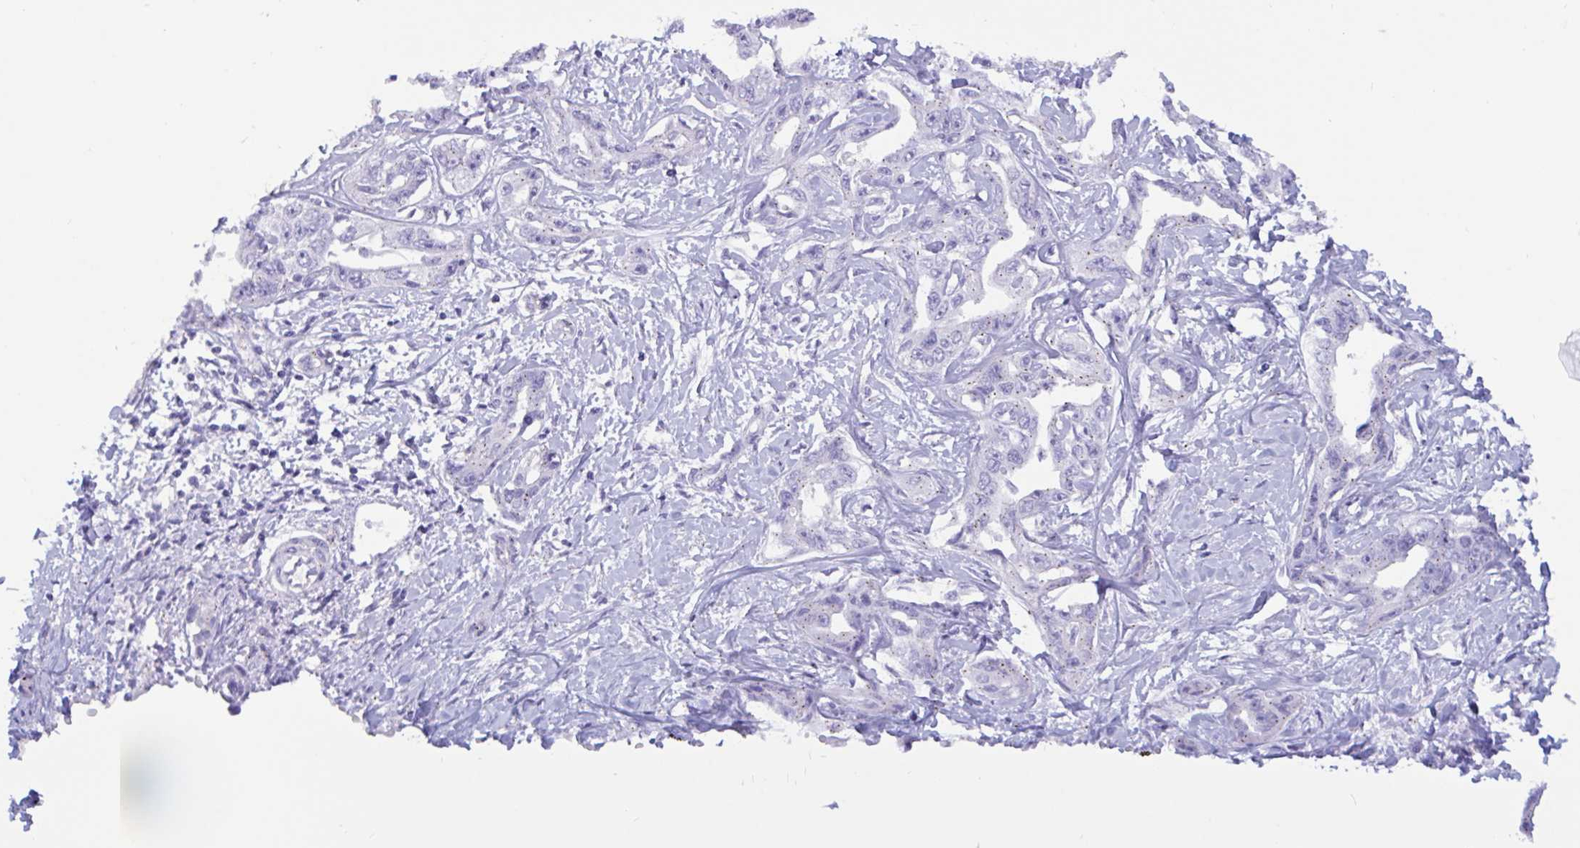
{"staining": {"intensity": "moderate", "quantity": "25%-75%", "location": "cytoplasmic/membranous"}, "tissue": "liver cancer", "cell_type": "Tumor cells", "image_type": "cancer", "snomed": [{"axis": "morphology", "description": "Cholangiocarcinoma"}, {"axis": "topography", "description": "Liver"}], "caption": "A medium amount of moderate cytoplasmic/membranous positivity is identified in about 25%-75% of tumor cells in liver cancer (cholangiocarcinoma) tissue. The staining was performed using DAB, with brown indicating positive protein expression. Nuclei are stained blue with hematoxylin.", "gene": "RNASE3", "patient": {"sex": "male", "age": 59}}